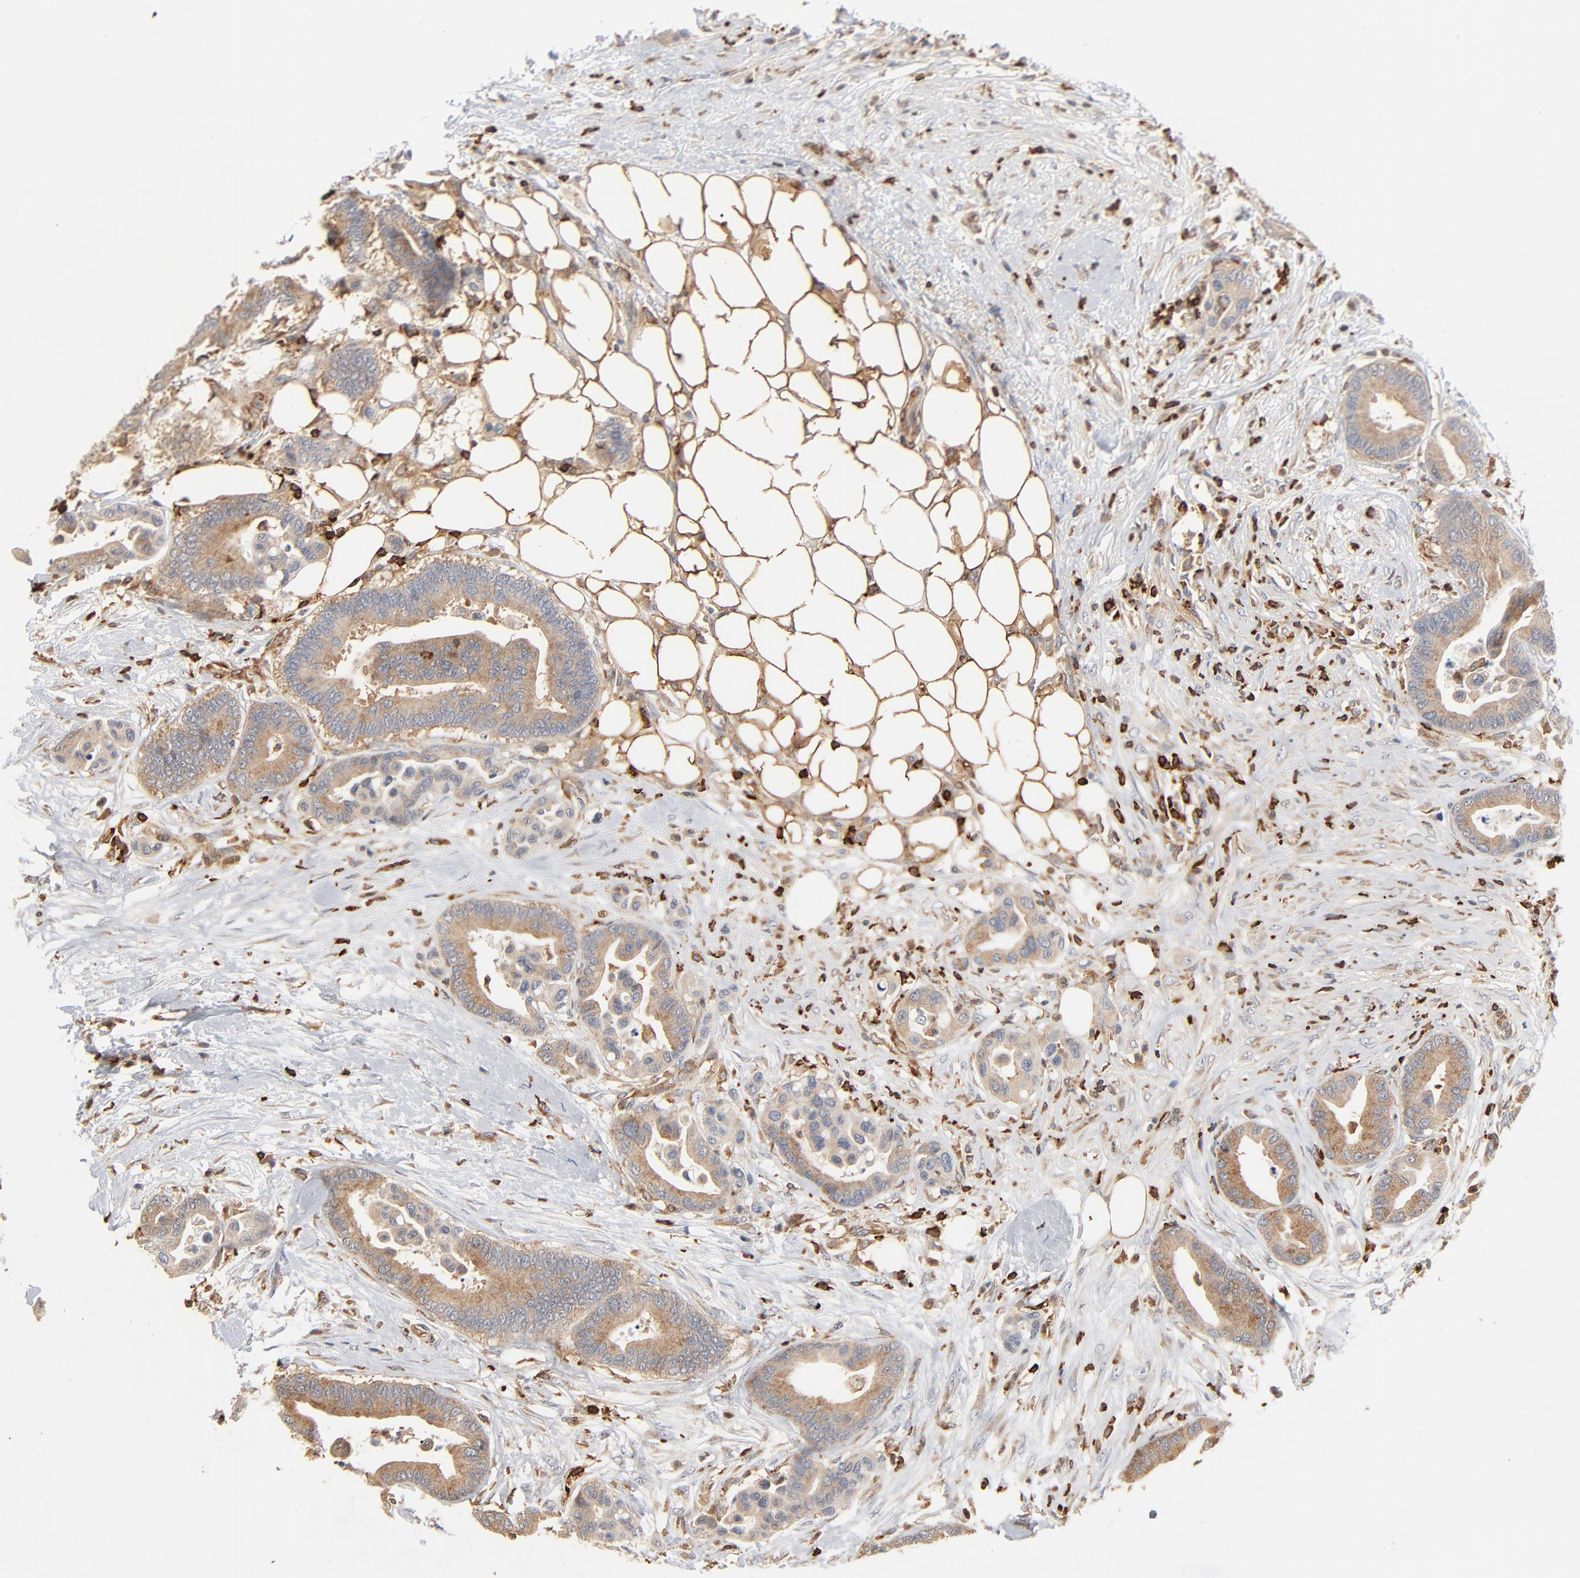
{"staining": {"intensity": "weak", "quantity": ">75%", "location": "cytoplasmic/membranous"}, "tissue": "colorectal cancer", "cell_type": "Tumor cells", "image_type": "cancer", "snomed": [{"axis": "morphology", "description": "Adenocarcinoma, NOS"}, {"axis": "topography", "description": "Colon"}], "caption": "The immunohistochemical stain highlights weak cytoplasmic/membranous positivity in tumor cells of colorectal adenocarcinoma tissue. The staining was performed using DAB to visualize the protein expression in brown, while the nuclei were stained in blue with hematoxylin (Magnification: 20x).", "gene": "SH3KBP1", "patient": {"sex": "male", "age": 82}}